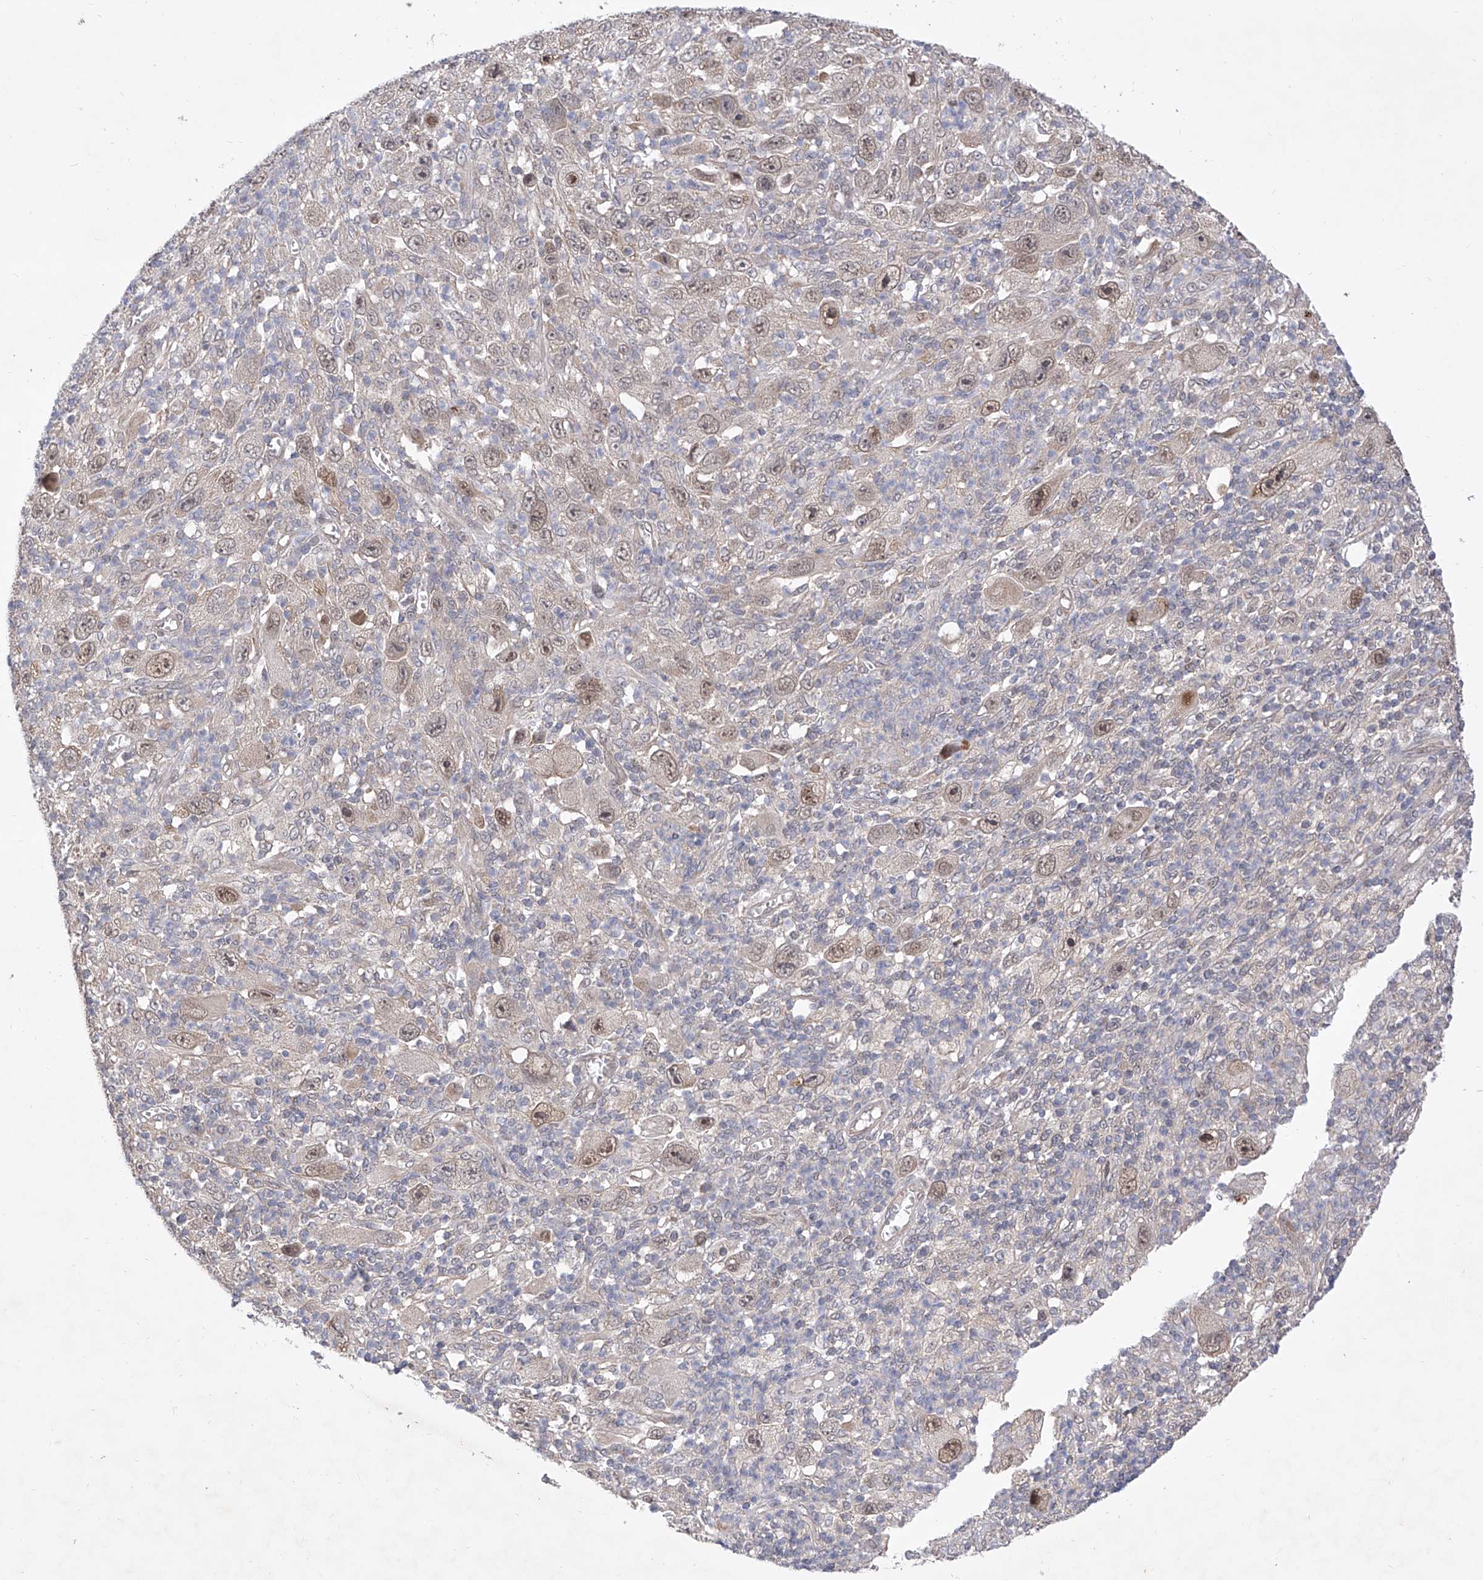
{"staining": {"intensity": "moderate", "quantity": "25%-75%", "location": "nuclear"}, "tissue": "melanoma", "cell_type": "Tumor cells", "image_type": "cancer", "snomed": [{"axis": "morphology", "description": "Malignant melanoma, Metastatic site"}, {"axis": "topography", "description": "Skin"}], "caption": "IHC staining of melanoma, which demonstrates medium levels of moderate nuclear expression in approximately 25%-75% of tumor cells indicating moderate nuclear protein positivity. The staining was performed using DAB (3,3'-diaminobenzidine) (brown) for protein detection and nuclei were counterstained in hematoxylin (blue).", "gene": "USP45", "patient": {"sex": "female", "age": 56}}